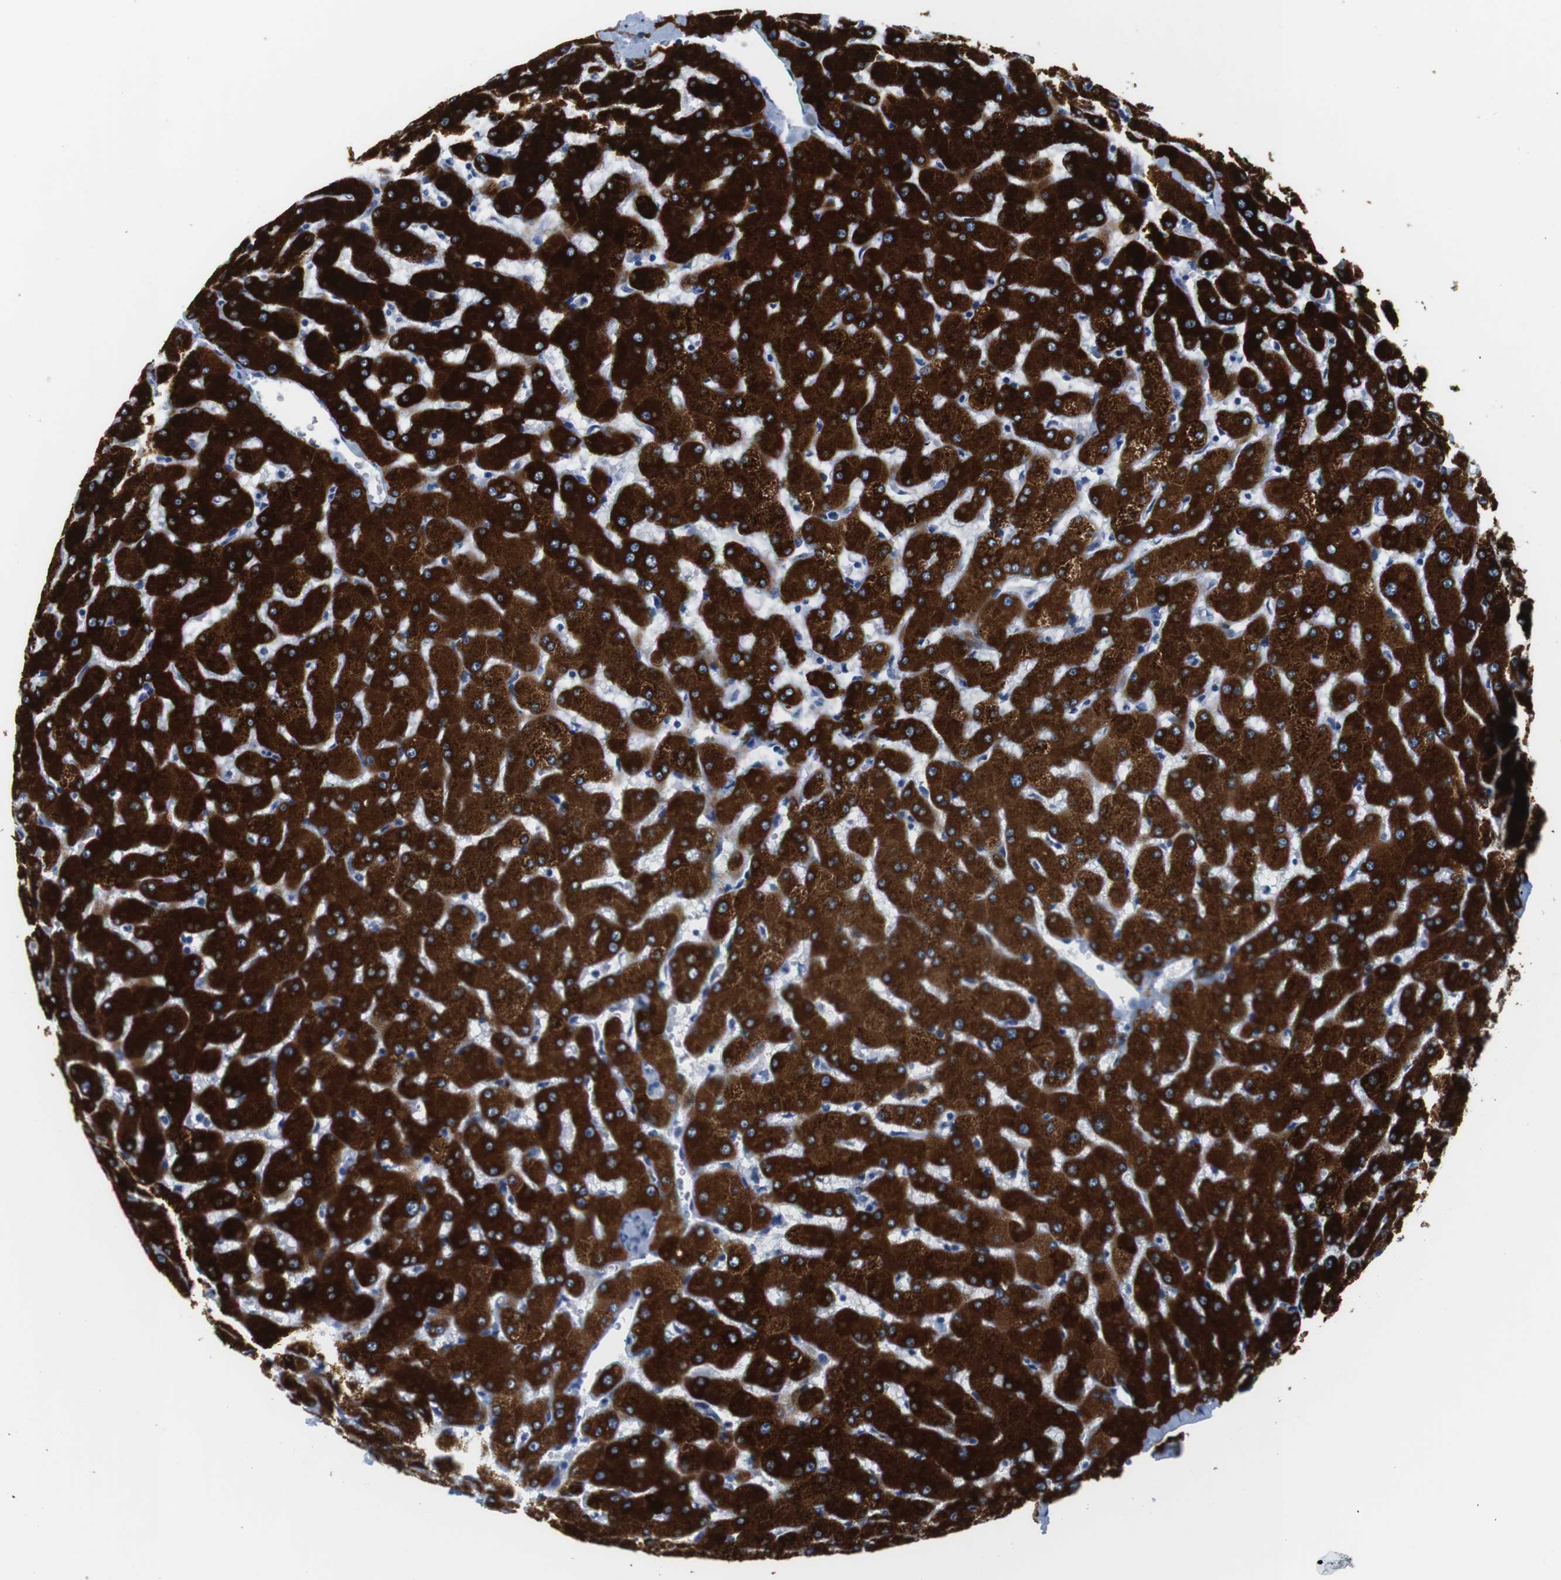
{"staining": {"intensity": "negative", "quantity": "none", "location": "none"}, "tissue": "liver", "cell_type": "Cholangiocytes", "image_type": "normal", "snomed": [{"axis": "morphology", "description": "Normal tissue, NOS"}, {"axis": "topography", "description": "Liver"}], "caption": "The image demonstrates no staining of cholangiocytes in unremarkable liver.", "gene": "CYP2C9", "patient": {"sex": "female", "age": 63}}